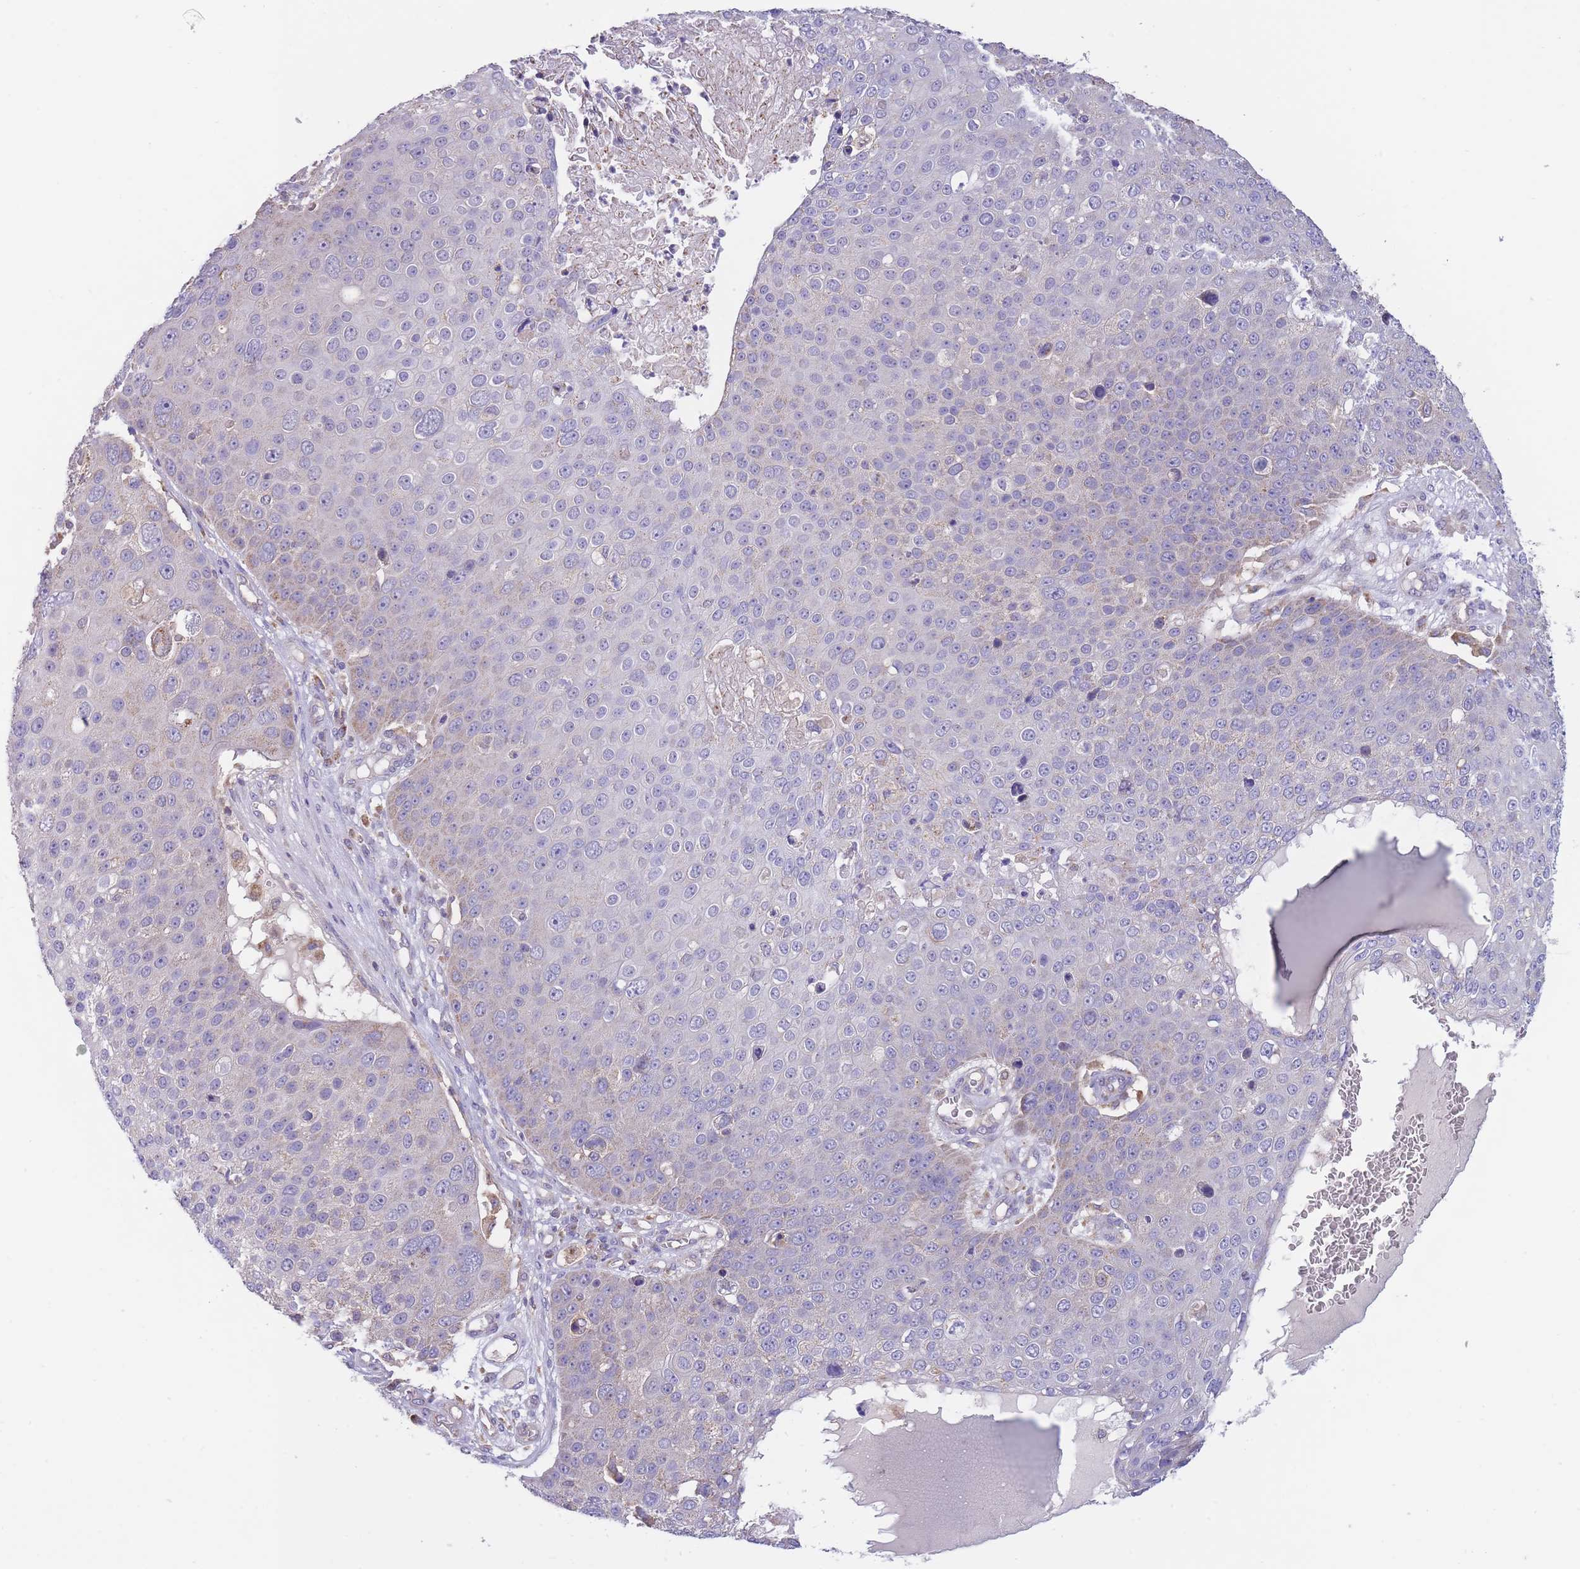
{"staining": {"intensity": "negative", "quantity": "none", "location": "none"}, "tissue": "skin cancer", "cell_type": "Tumor cells", "image_type": "cancer", "snomed": [{"axis": "morphology", "description": "Squamous cell carcinoma, NOS"}, {"axis": "topography", "description": "Skin"}], "caption": "There is no significant expression in tumor cells of skin cancer (squamous cell carcinoma). (Immunohistochemistry (ihc), brightfield microscopy, high magnification).", "gene": "SLC25A42", "patient": {"sex": "male", "age": 71}}